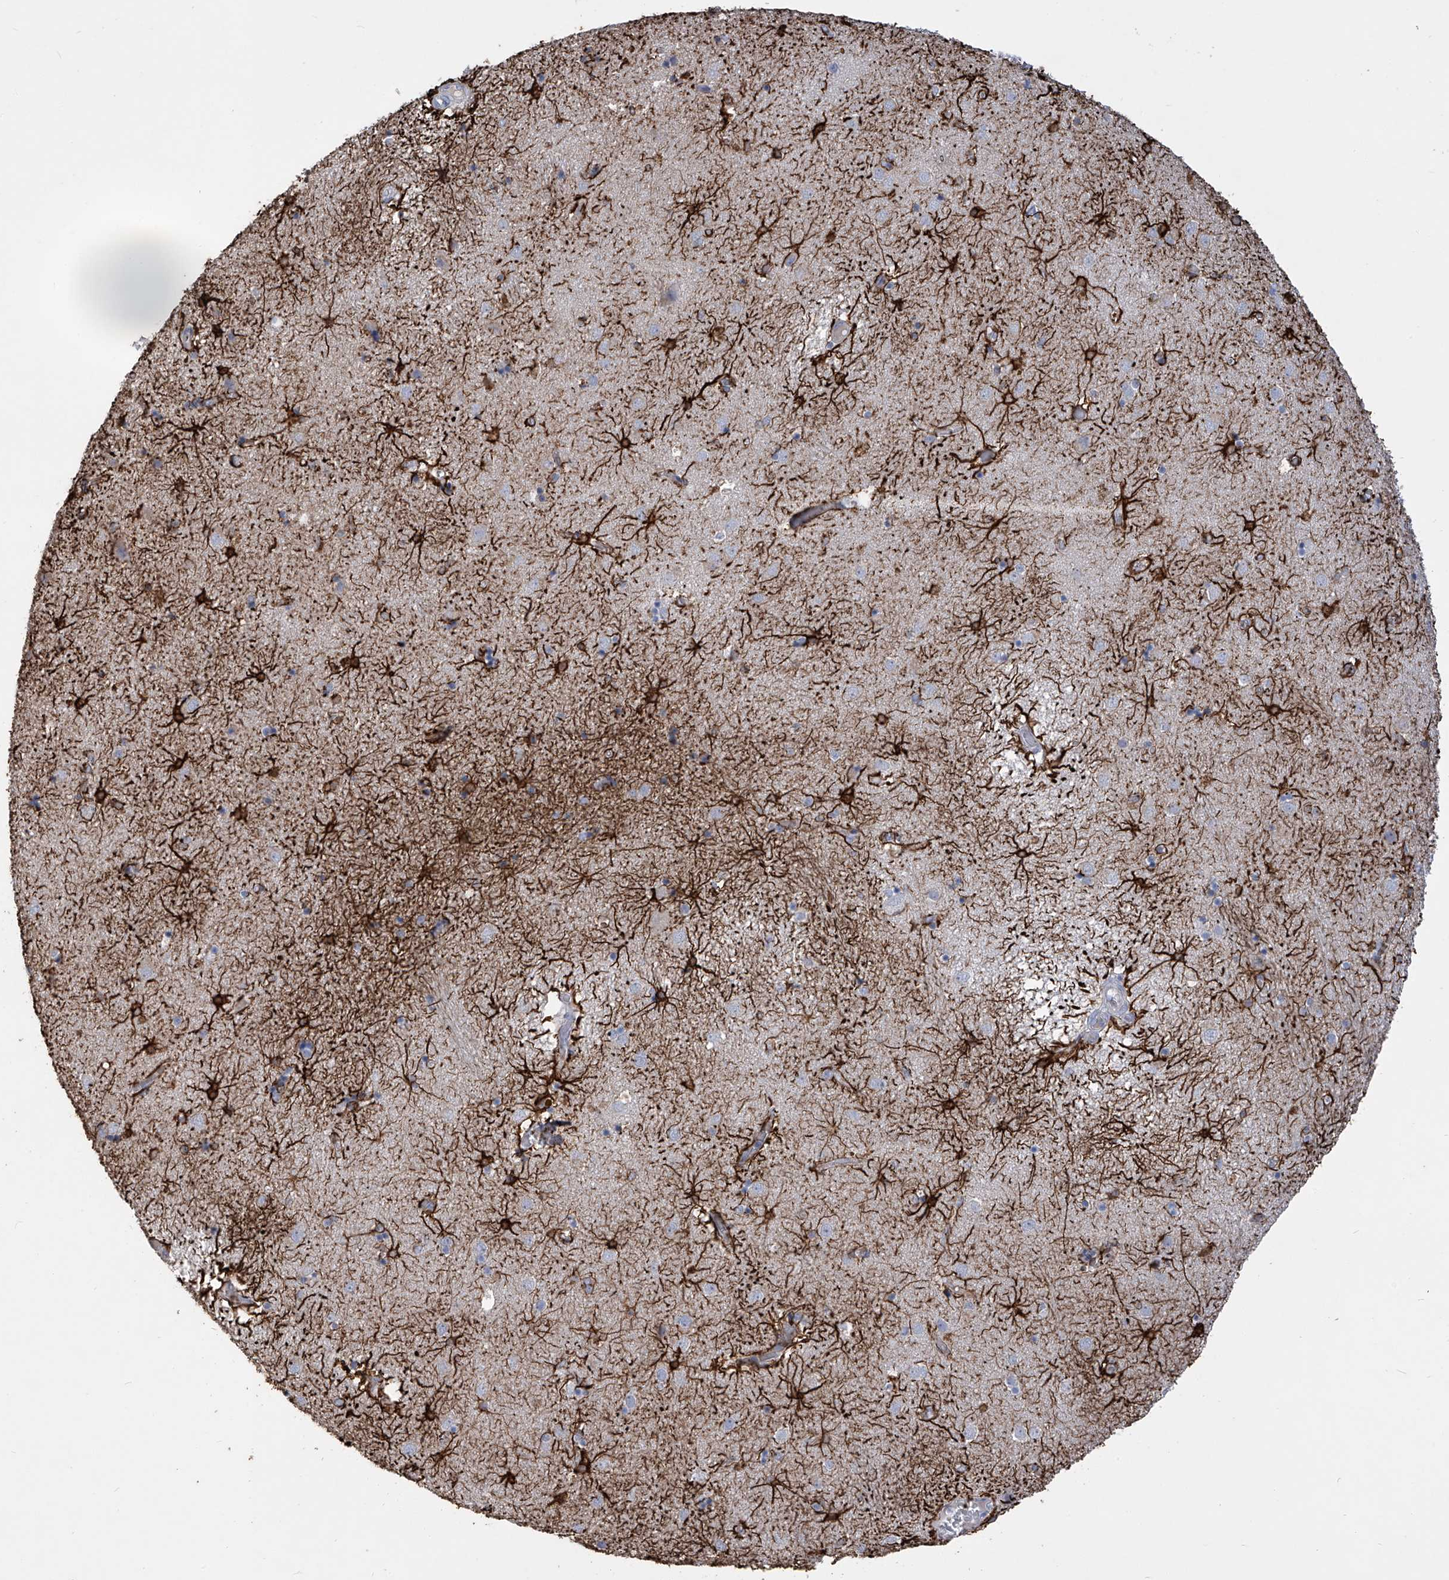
{"staining": {"intensity": "strong", "quantity": "25%-75%", "location": "cytoplasmic/membranous"}, "tissue": "caudate", "cell_type": "Glial cells", "image_type": "normal", "snomed": [{"axis": "morphology", "description": "Normal tissue, NOS"}, {"axis": "topography", "description": "Lateral ventricle wall"}], "caption": "Immunohistochemical staining of benign caudate demonstrates 25%-75% levels of strong cytoplasmic/membranous protein expression in about 25%-75% of glial cells. The staining was performed using DAB to visualize the protein expression in brown, while the nuclei were stained in blue with hematoxylin (Magnification: 20x).", "gene": "ADRA1A", "patient": {"sex": "male", "age": 70}}